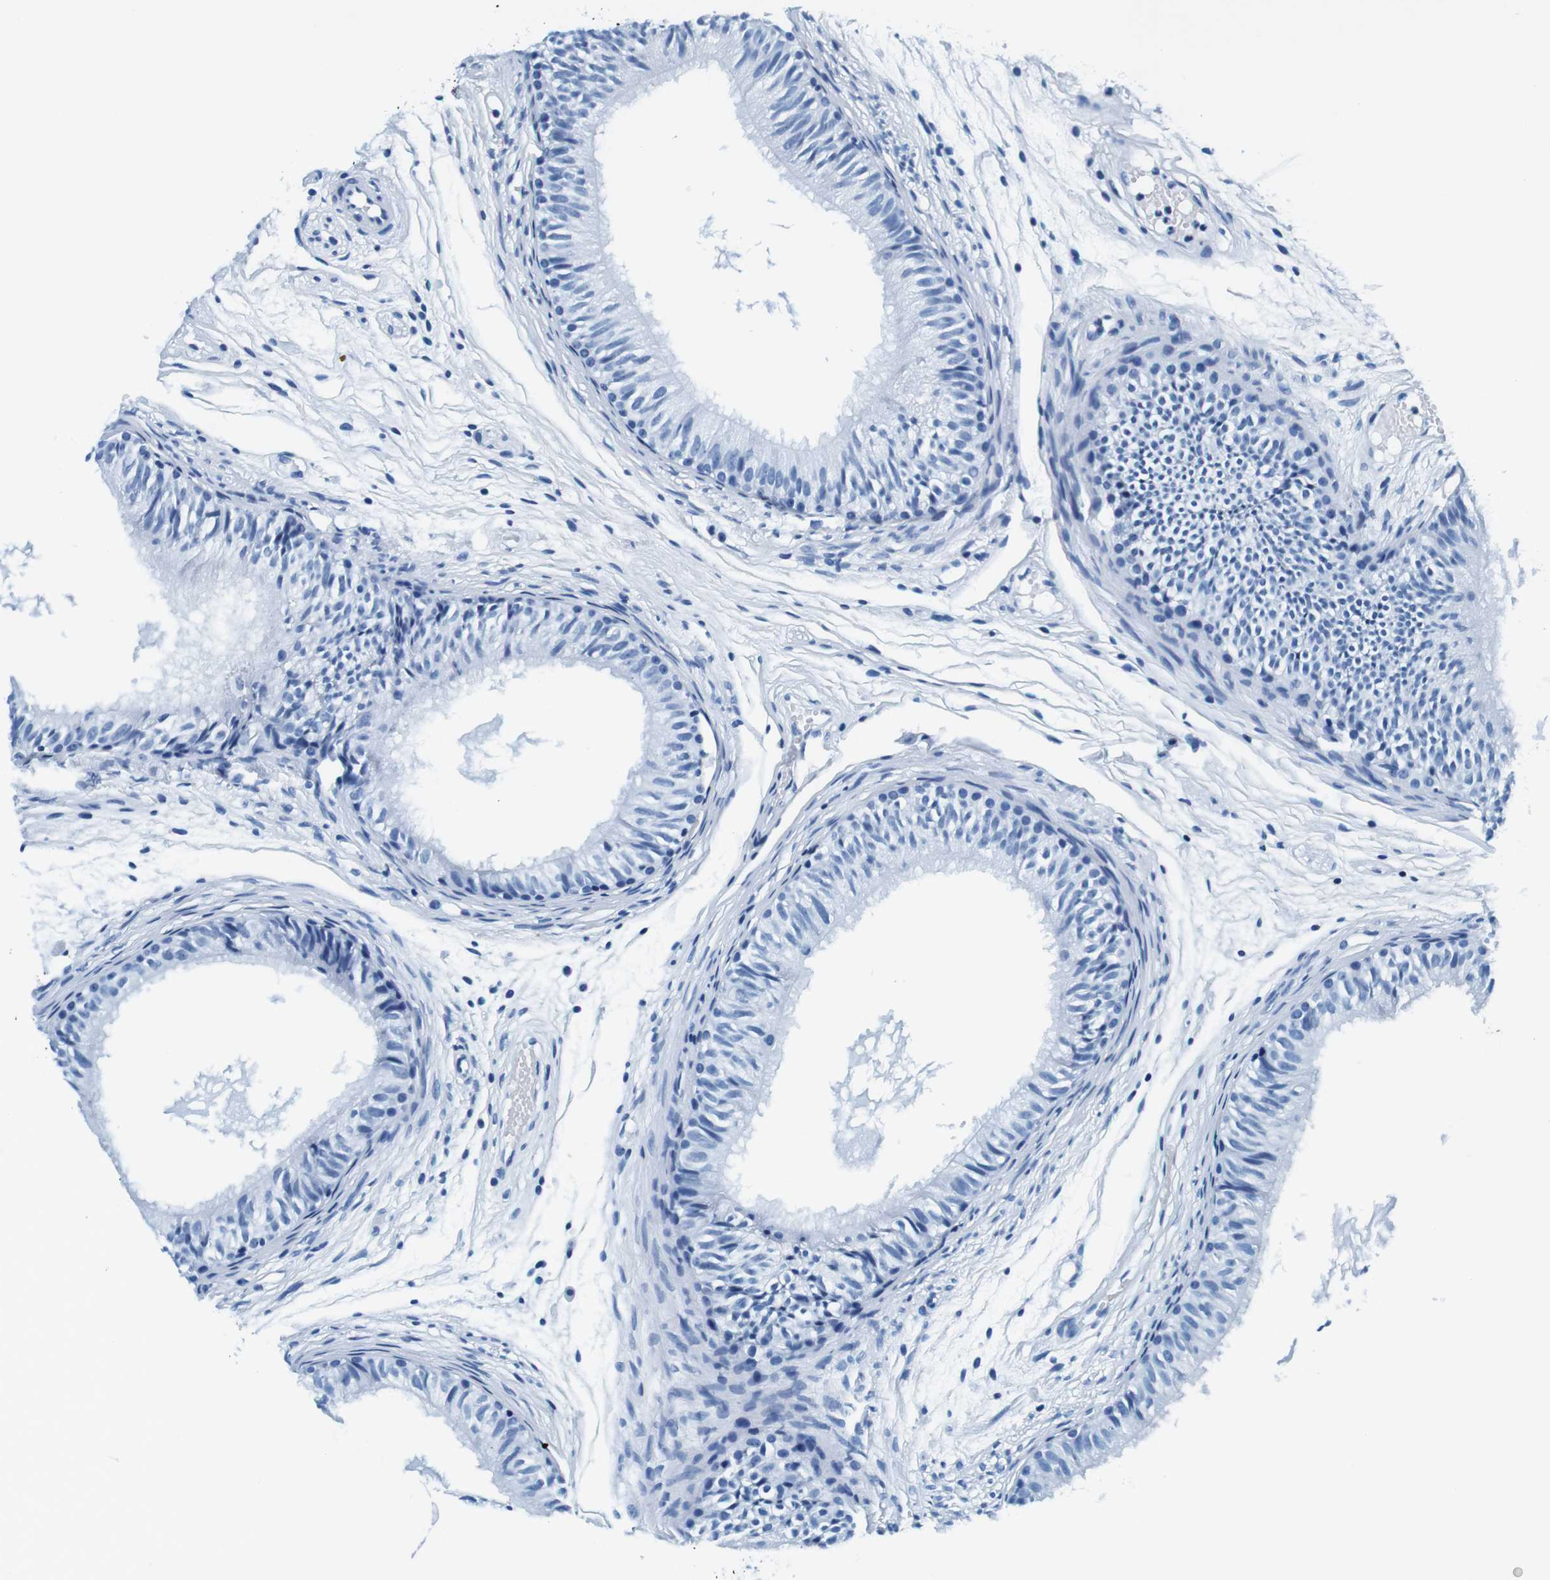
{"staining": {"intensity": "negative", "quantity": "none", "location": "none"}, "tissue": "epididymis", "cell_type": "Glandular cells", "image_type": "normal", "snomed": [{"axis": "morphology", "description": "Normal tissue, NOS"}, {"axis": "morphology", "description": "Atrophy, NOS"}, {"axis": "topography", "description": "Testis"}, {"axis": "topography", "description": "Epididymis"}], "caption": "Histopathology image shows no protein staining in glandular cells of normal epididymis. Brightfield microscopy of immunohistochemistry (IHC) stained with DAB (3,3'-diaminobenzidine) (brown) and hematoxylin (blue), captured at high magnification.", "gene": "ELANE", "patient": {"sex": "male", "age": 18}}